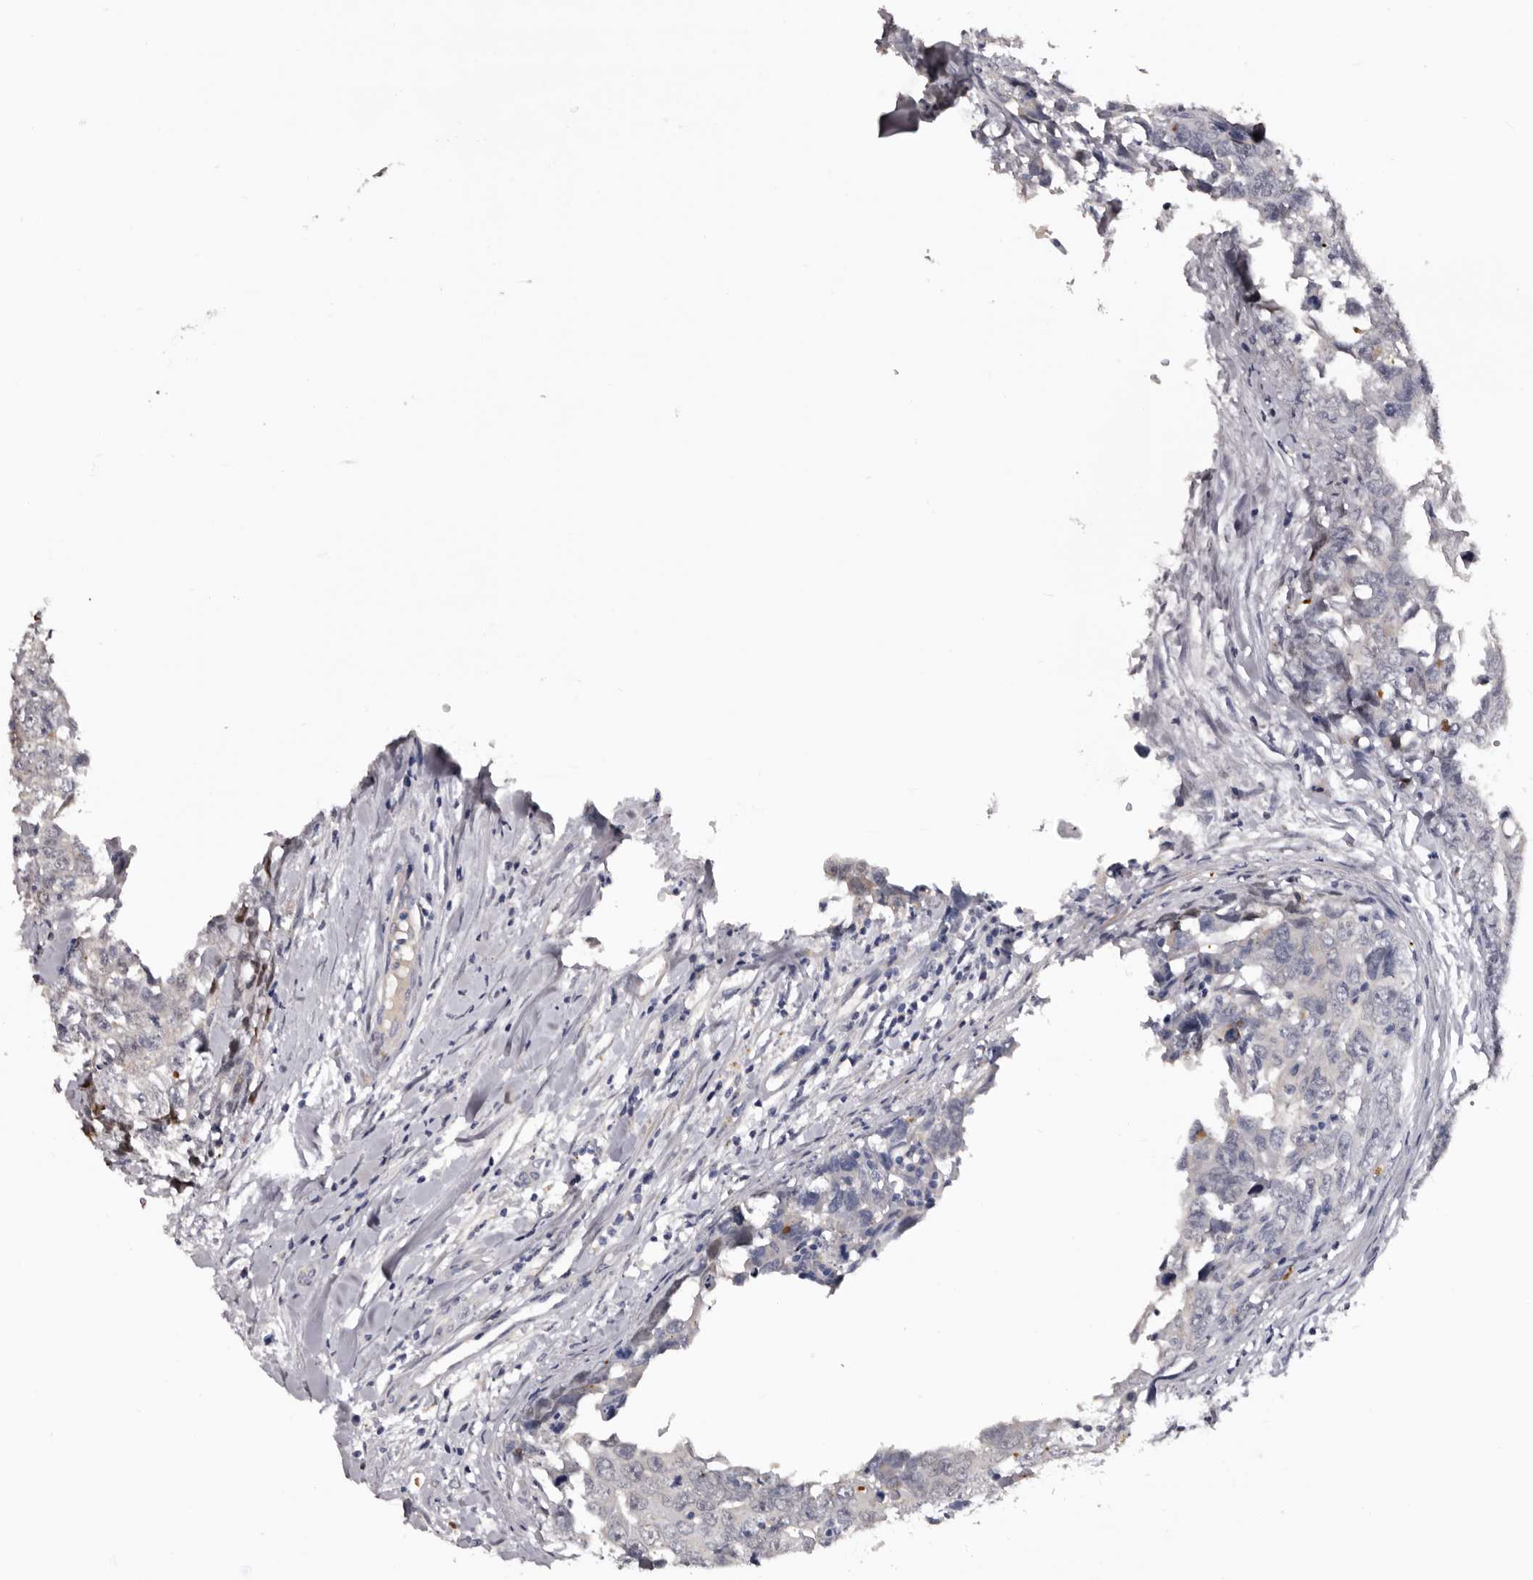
{"staining": {"intensity": "negative", "quantity": "none", "location": "none"}, "tissue": "testis cancer", "cell_type": "Tumor cells", "image_type": "cancer", "snomed": [{"axis": "morphology", "description": "Carcinoma, Embryonal, NOS"}, {"axis": "topography", "description": "Testis"}], "caption": "Immunohistochemistry (IHC) photomicrograph of neoplastic tissue: human testis embryonal carcinoma stained with DAB (3,3'-diaminobenzidine) shows no significant protein positivity in tumor cells.", "gene": "SLC10A4", "patient": {"sex": "male", "age": 28}}